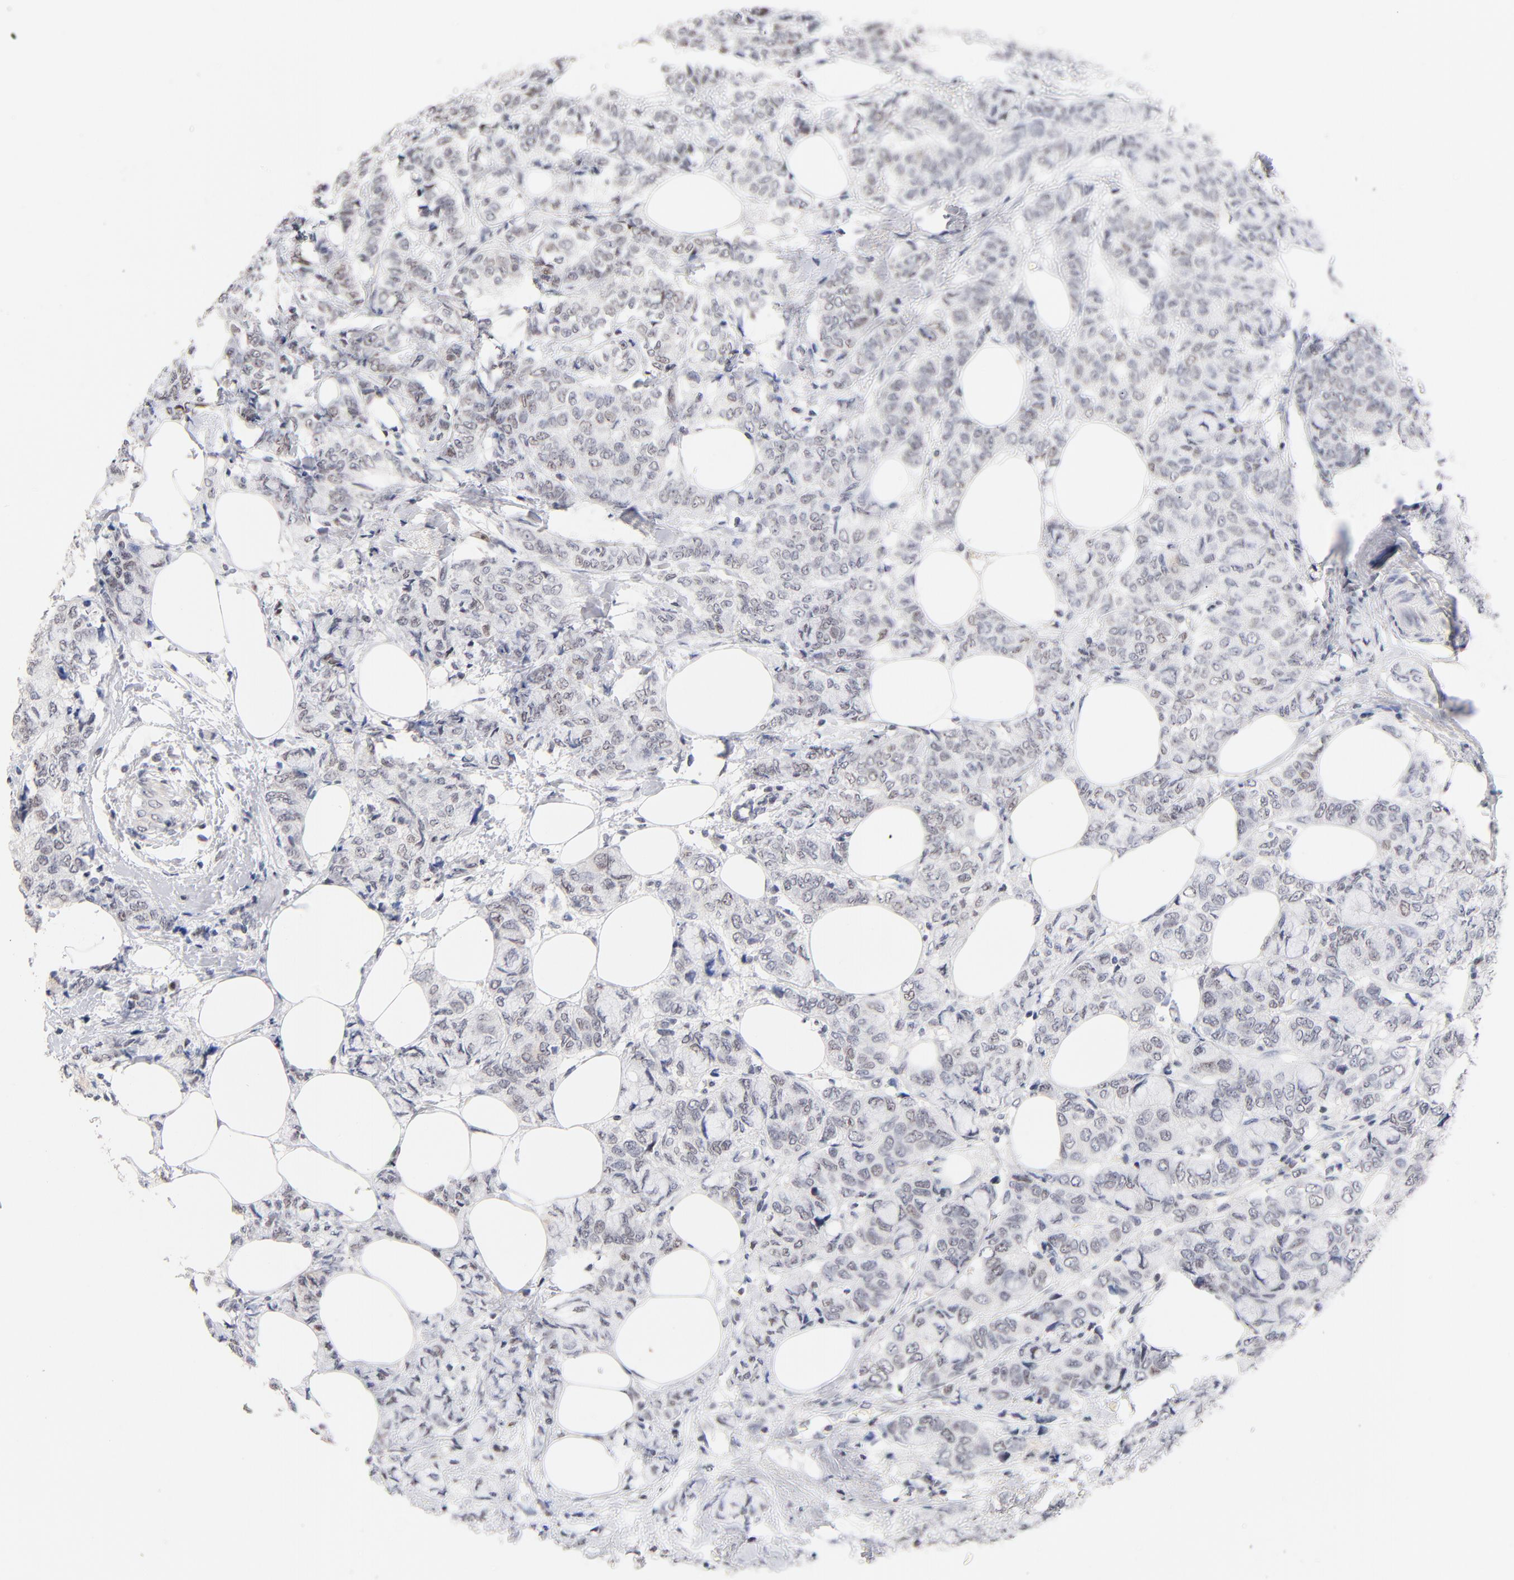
{"staining": {"intensity": "weak", "quantity": "25%-75%", "location": "nuclear"}, "tissue": "breast cancer", "cell_type": "Tumor cells", "image_type": "cancer", "snomed": [{"axis": "morphology", "description": "Lobular carcinoma"}, {"axis": "topography", "description": "Breast"}], "caption": "IHC (DAB (3,3'-diaminobenzidine)) staining of human breast lobular carcinoma displays weak nuclear protein staining in approximately 25%-75% of tumor cells. (DAB (3,3'-diaminobenzidine) = brown stain, brightfield microscopy at high magnification).", "gene": "ORC2", "patient": {"sex": "female", "age": 60}}